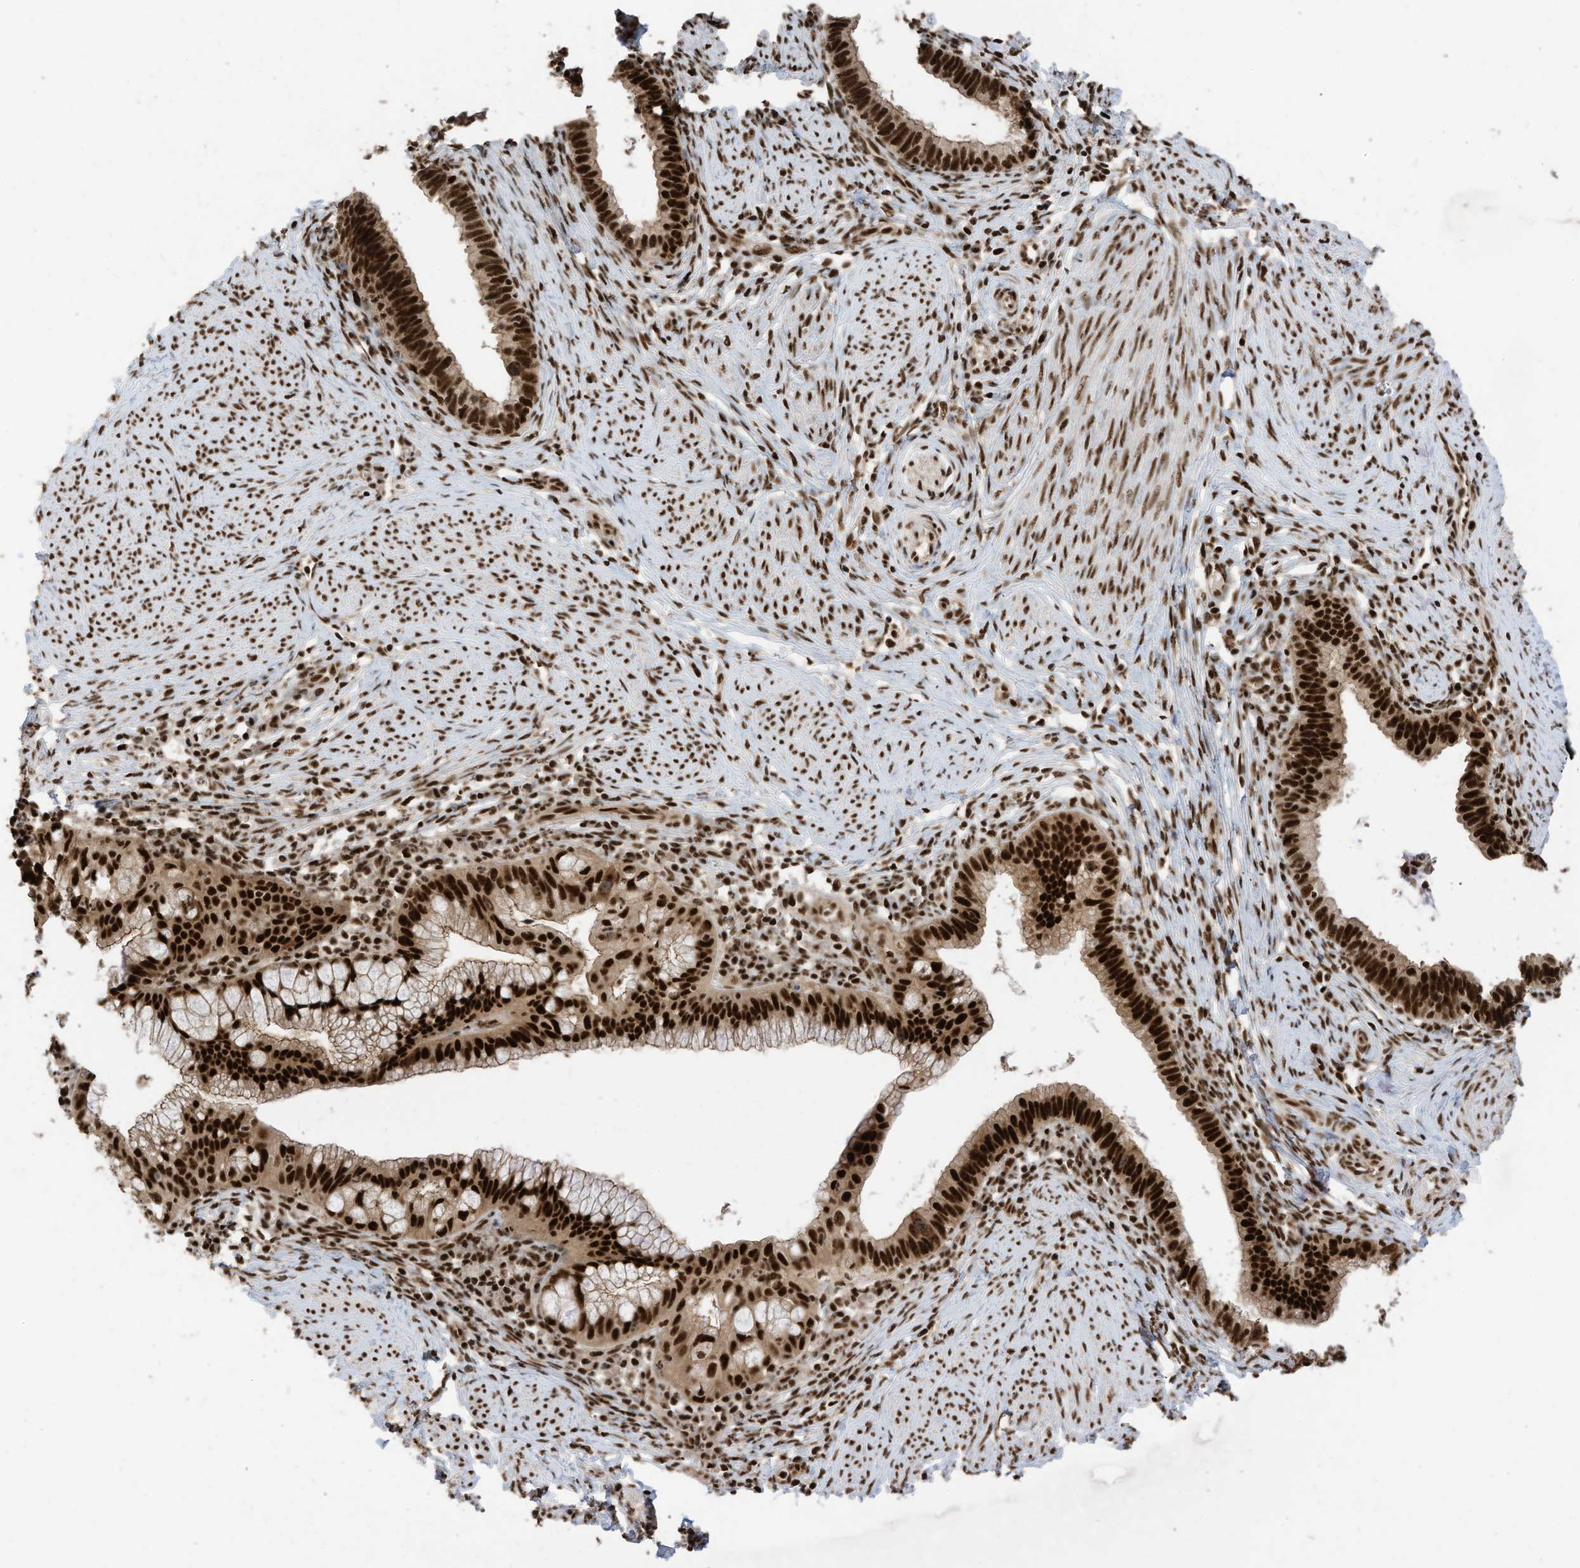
{"staining": {"intensity": "strong", "quantity": ">75%", "location": "nuclear"}, "tissue": "cervical cancer", "cell_type": "Tumor cells", "image_type": "cancer", "snomed": [{"axis": "morphology", "description": "Adenocarcinoma, NOS"}, {"axis": "topography", "description": "Cervix"}], "caption": "Immunohistochemistry (DAB) staining of human adenocarcinoma (cervical) demonstrates strong nuclear protein staining in about >75% of tumor cells.", "gene": "SF3A3", "patient": {"sex": "female", "age": 36}}